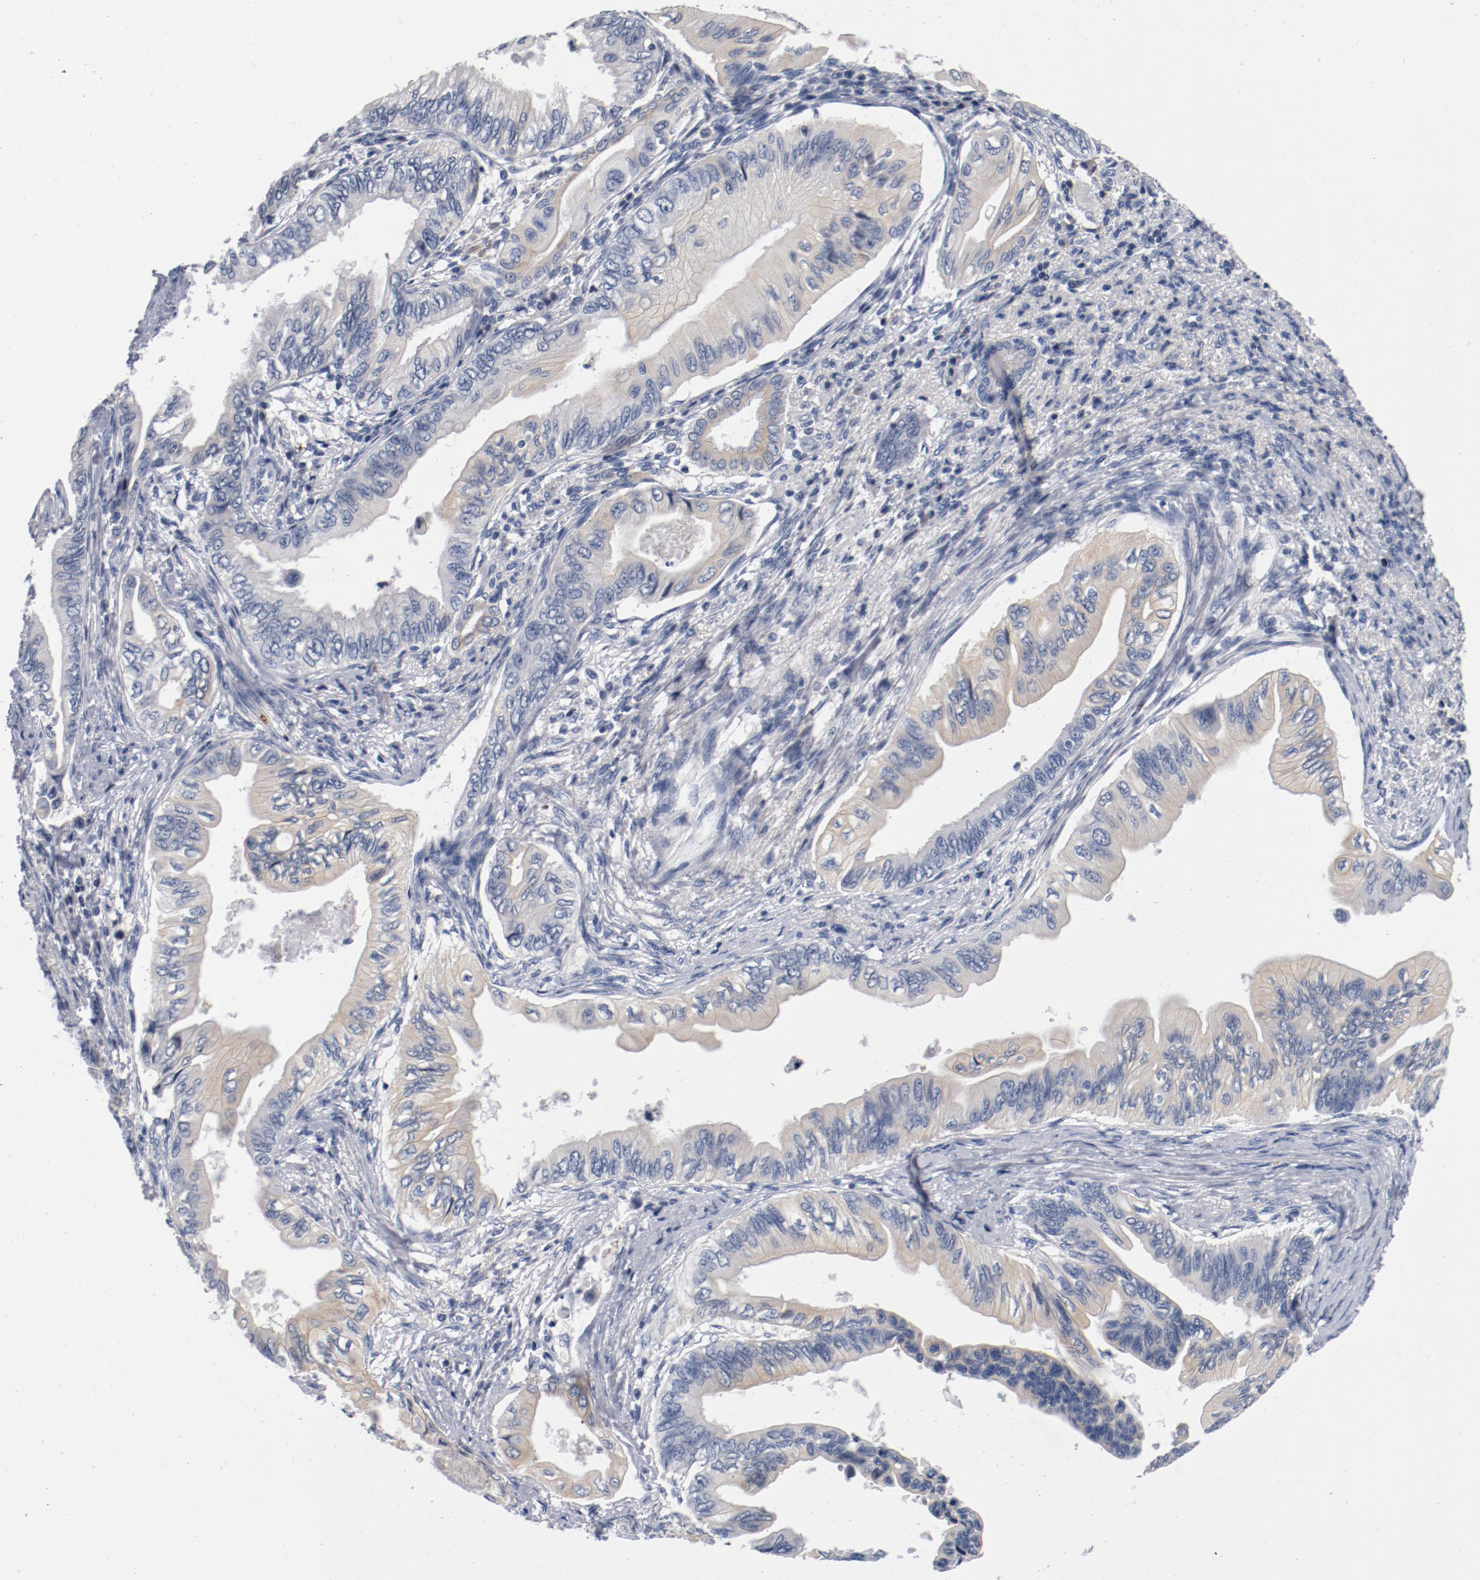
{"staining": {"intensity": "weak", "quantity": "25%-75%", "location": "cytoplasmic/membranous"}, "tissue": "pancreatic cancer", "cell_type": "Tumor cells", "image_type": "cancer", "snomed": [{"axis": "morphology", "description": "Adenocarcinoma, NOS"}, {"axis": "topography", "description": "Pancreas"}], "caption": "Protein staining of pancreatic adenocarcinoma tissue exhibits weak cytoplasmic/membranous staining in approximately 25%-75% of tumor cells.", "gene": "PIM1", "patient": {"sex": "female", "age": 66}}